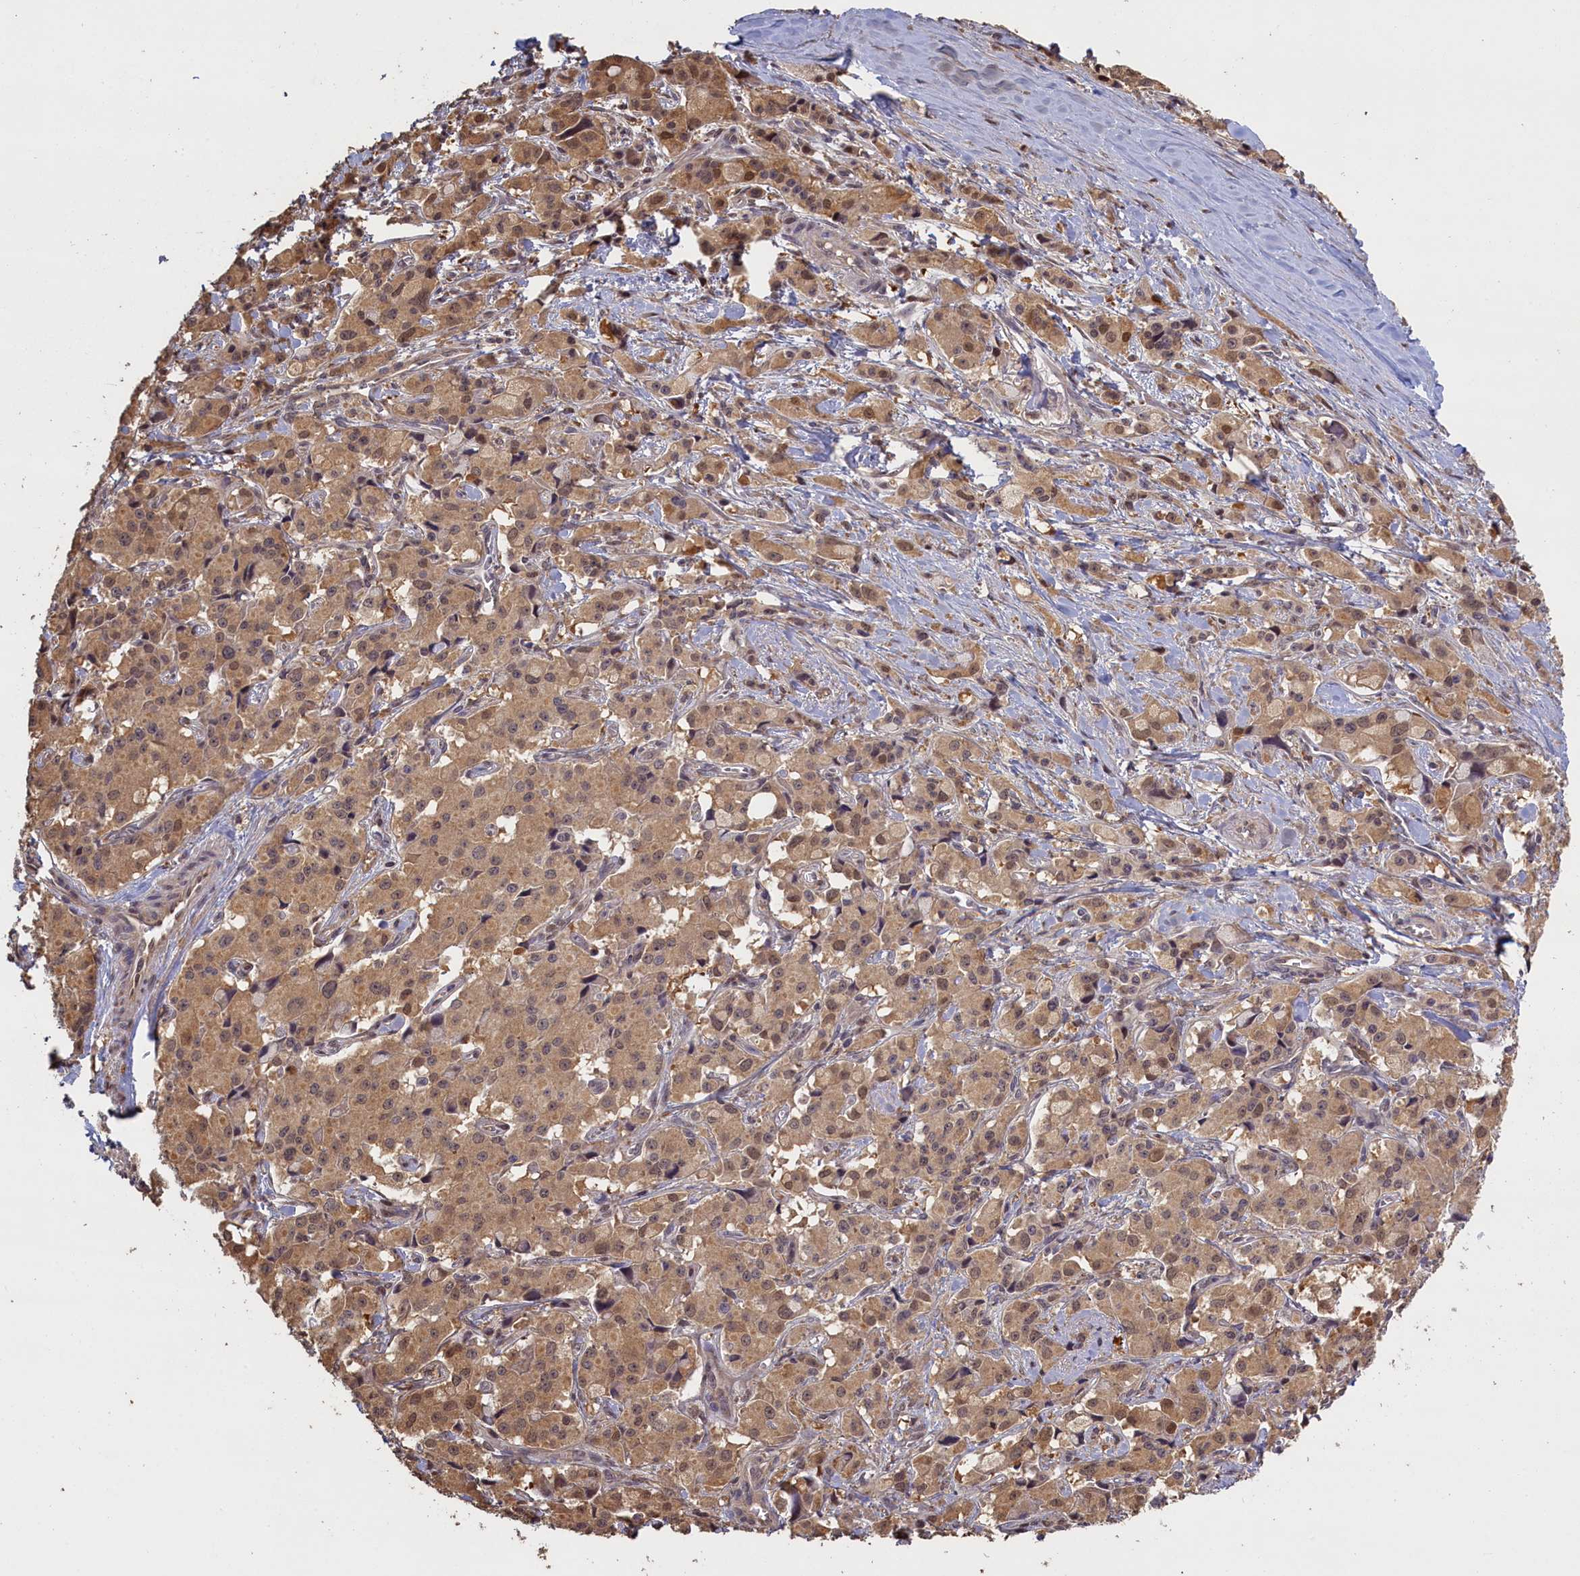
{"staining": {"intensity": "moderate", "quantity": ">75%", "location": "cytoplasmic/membranous,nuclear"}, "tissue": "pancreatic cancer", "cell_type": "Tumor cells", "image_type": "cancer", "snomed": [{"axis": "morphology", "description": "Adenocarcinoma, NOS"}, {"axis": "topography", "description": "Pancreas"}], "caption": "Protein positivity by IHC reveals moderate cytoplasmic/membranous and nuclear staining in approximately >75% of tumor cells in adenocarcinoma (pancreatic). The protein is stained brown, and the nuclei are stained in blue (DAB (3,3'-diaminobenzidine) IHC with brightfield microscopy, high magnification).", "gene": "UCHL3", "patient": {"sex": "male", "age": 65}}